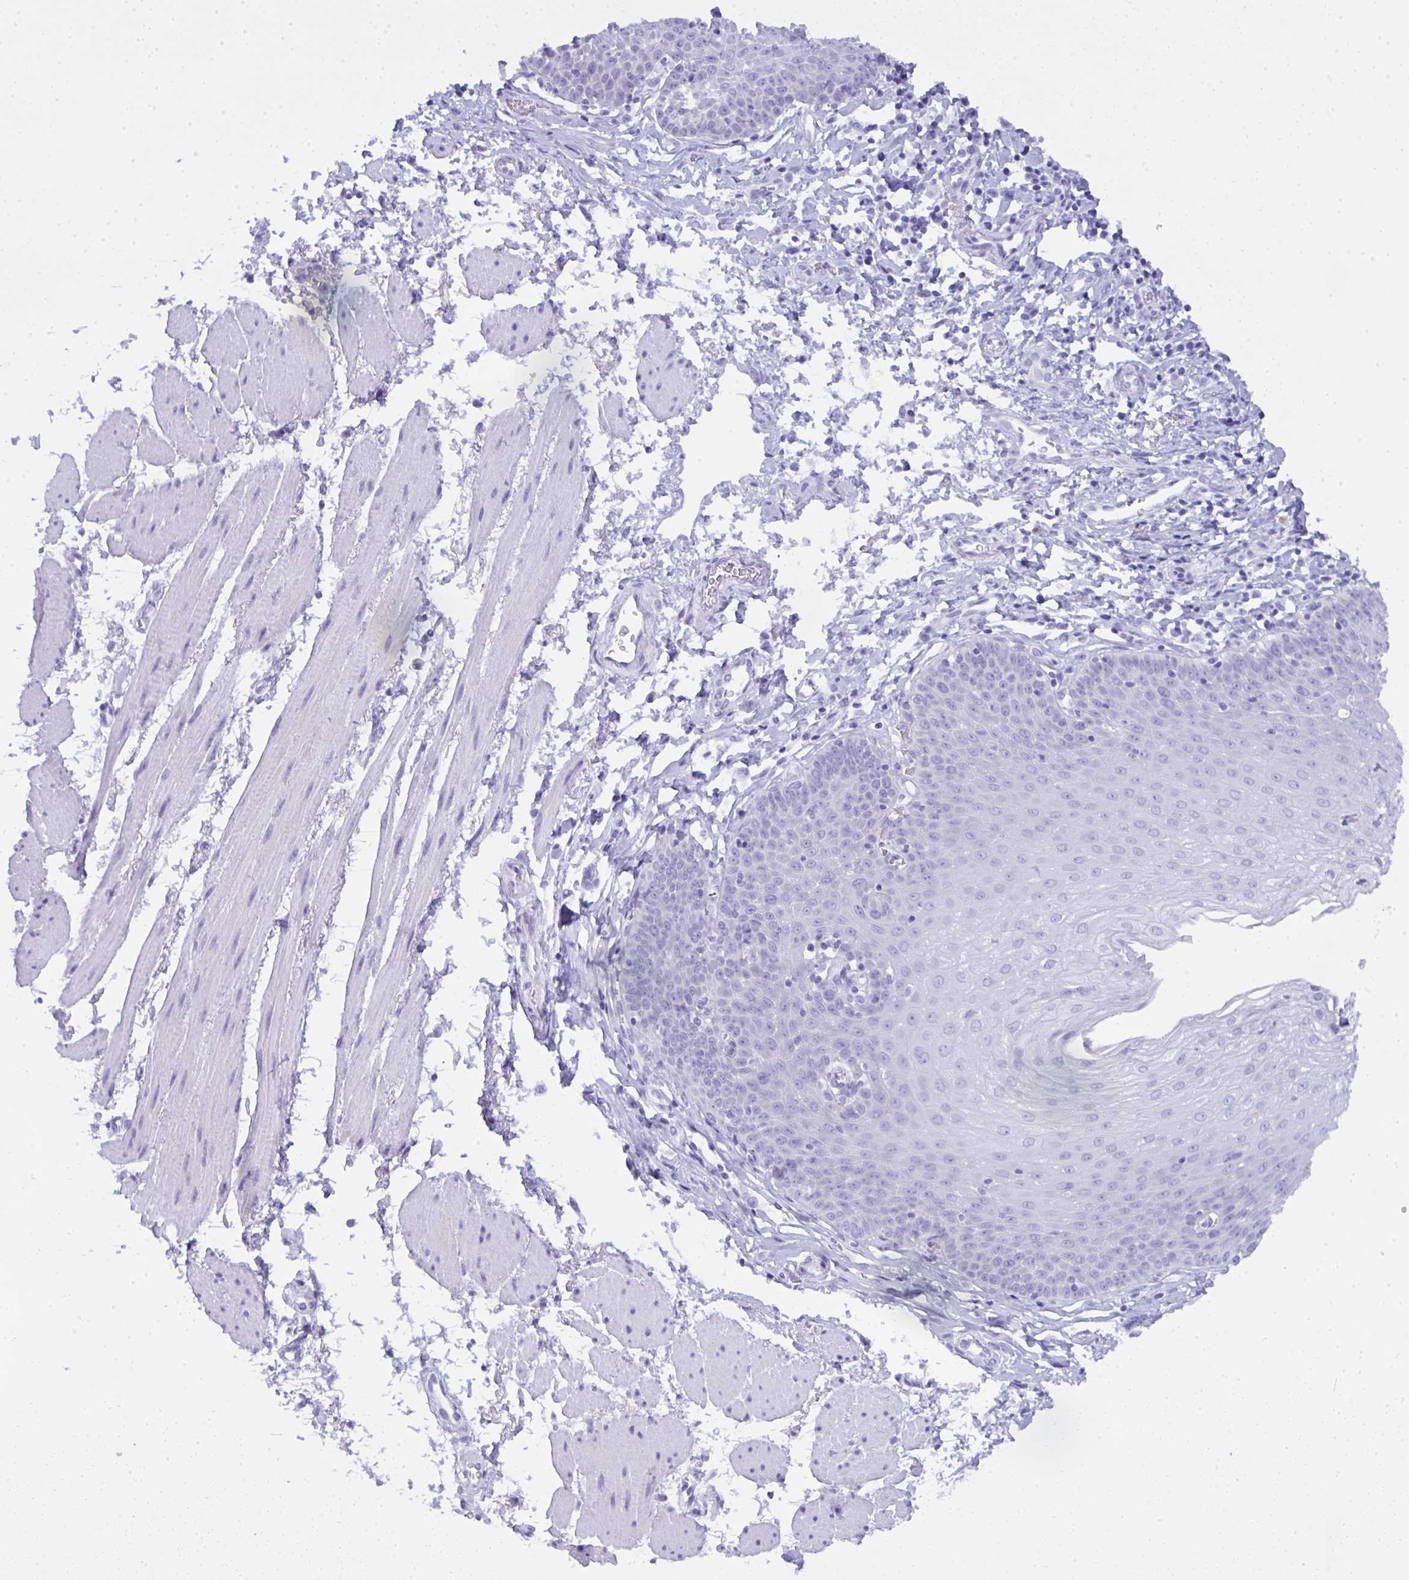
{"staining": {"intensity": "negative", "quantity": "none", "location": "none"}, "tissue": "esophagus", "cell_type": "Squamous epithelial cells", "image_type": "normal", "snomed": [{"axis": "morphology", "description": "Normal tissue, NOS"}, {"axis": "topography", "description": "Esophagus"}], "caption": "This micrograph is of unremarkable esophagus stained with immunohistochemistry (IHC) to label a protein in brown with the nuclei are counter-stained blue. There is no staining in squamous epithelial cells.", "gene": "SEL1L2", "patient": {"sex": "female", "age": 81}}